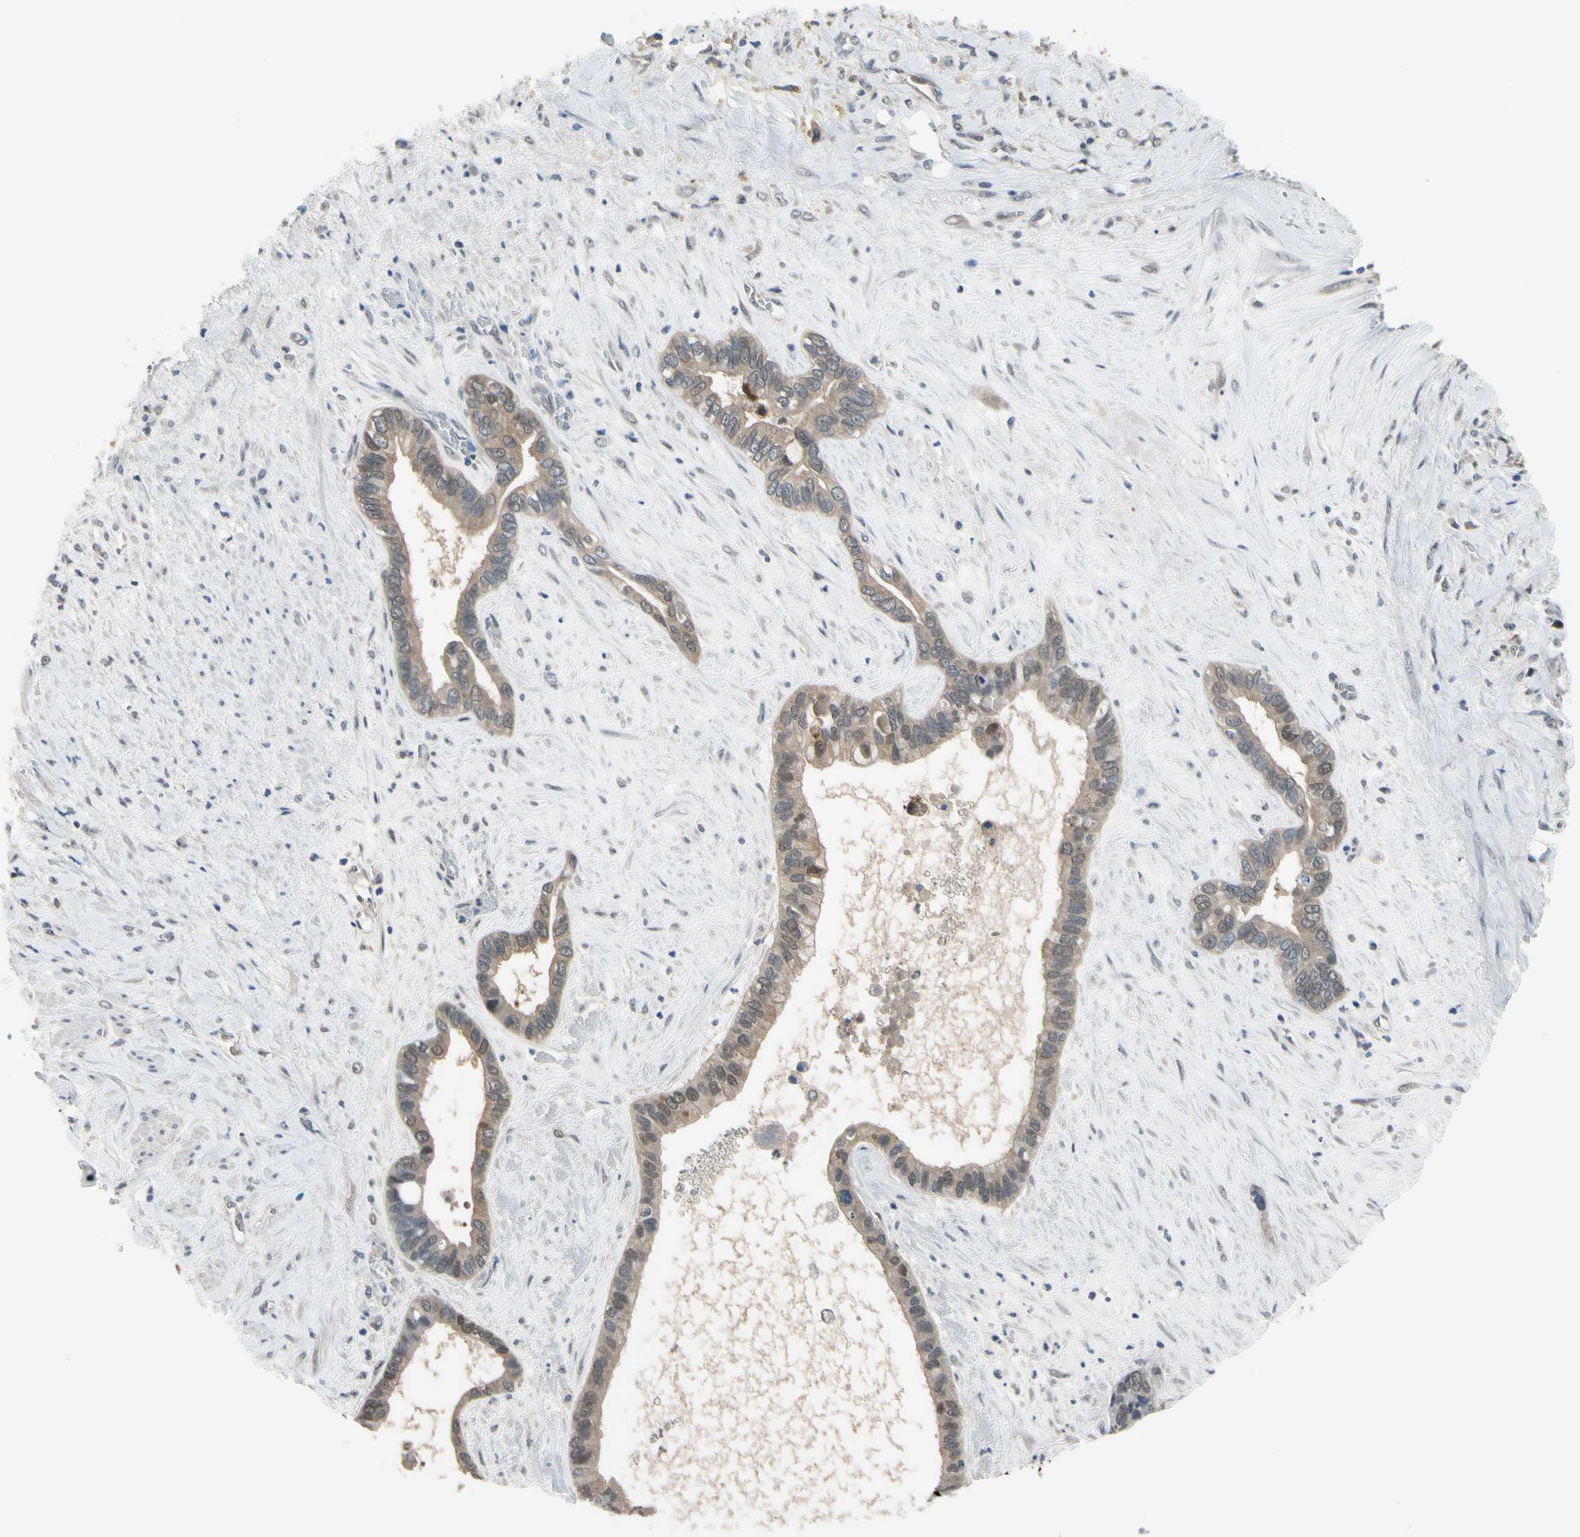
{"staining": {"intensity": "weak", "quantity": ">75%", "location": "cytoplasmic/membranous,nuclear"}, "tissue": "liver cancer", "cell_type": "Tumor cells", "image_type": "cancer", "snomed": [{"axis": "morphology", "description": "Cholangiocarcinoma"}, {"axis": "topography", "description": "Liver"}], "caption": "Protein staining by IHC exhibits weak cytoplasmic/membranous and nuclear staining in about >75% of tumor cells in liver cancer.", "gene": "HSPA4", "patient": {"sex": "female", "age": 65}}